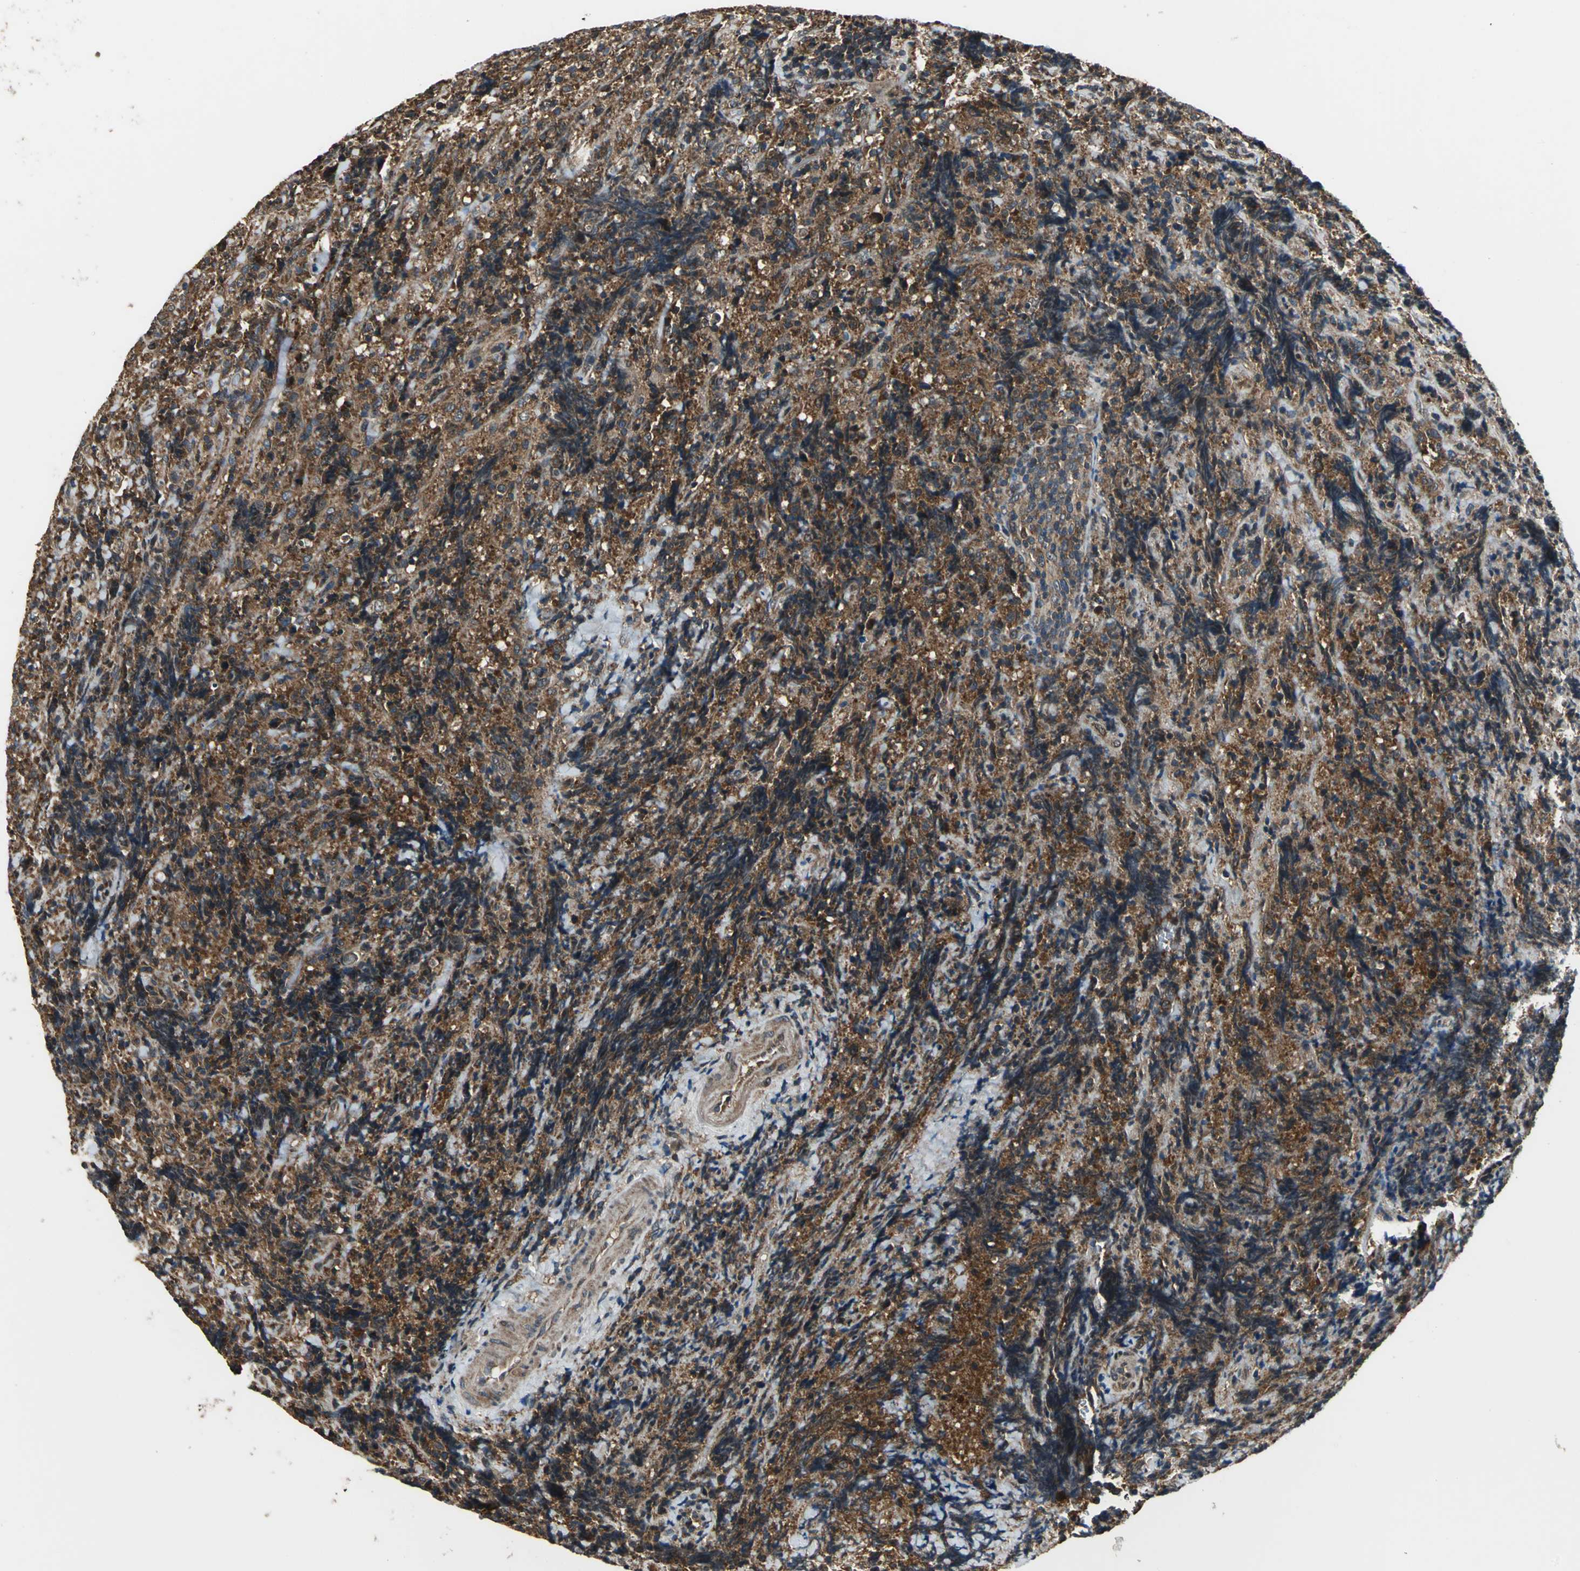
{"staining": {"intensity": "strong", "quantity": ">75%", "location": "cytoplasmic/membranous"}, "tissue": "lymphoma", "cell_type": "Tumor cells", "image_type": "cancer", "snomed": [{"axis": "morphology", "description": "Malignant lymphoma, non-Hodgkin's type, High grade"}, {"axis": "topography", "description": "Tonsil"}], "caption": "Immunohistochemical staining of lymphoma demonstrates high levels of strong cytoplasmic/membranous protein staining in approximately >75% of tumor cells. Using DAB (brown) and hematoxylin (blue) stains, captured at high magnification using brightfield microscopy.", "gene": "EIF2B2", "patient": {"sex": "female", "age": 36}}